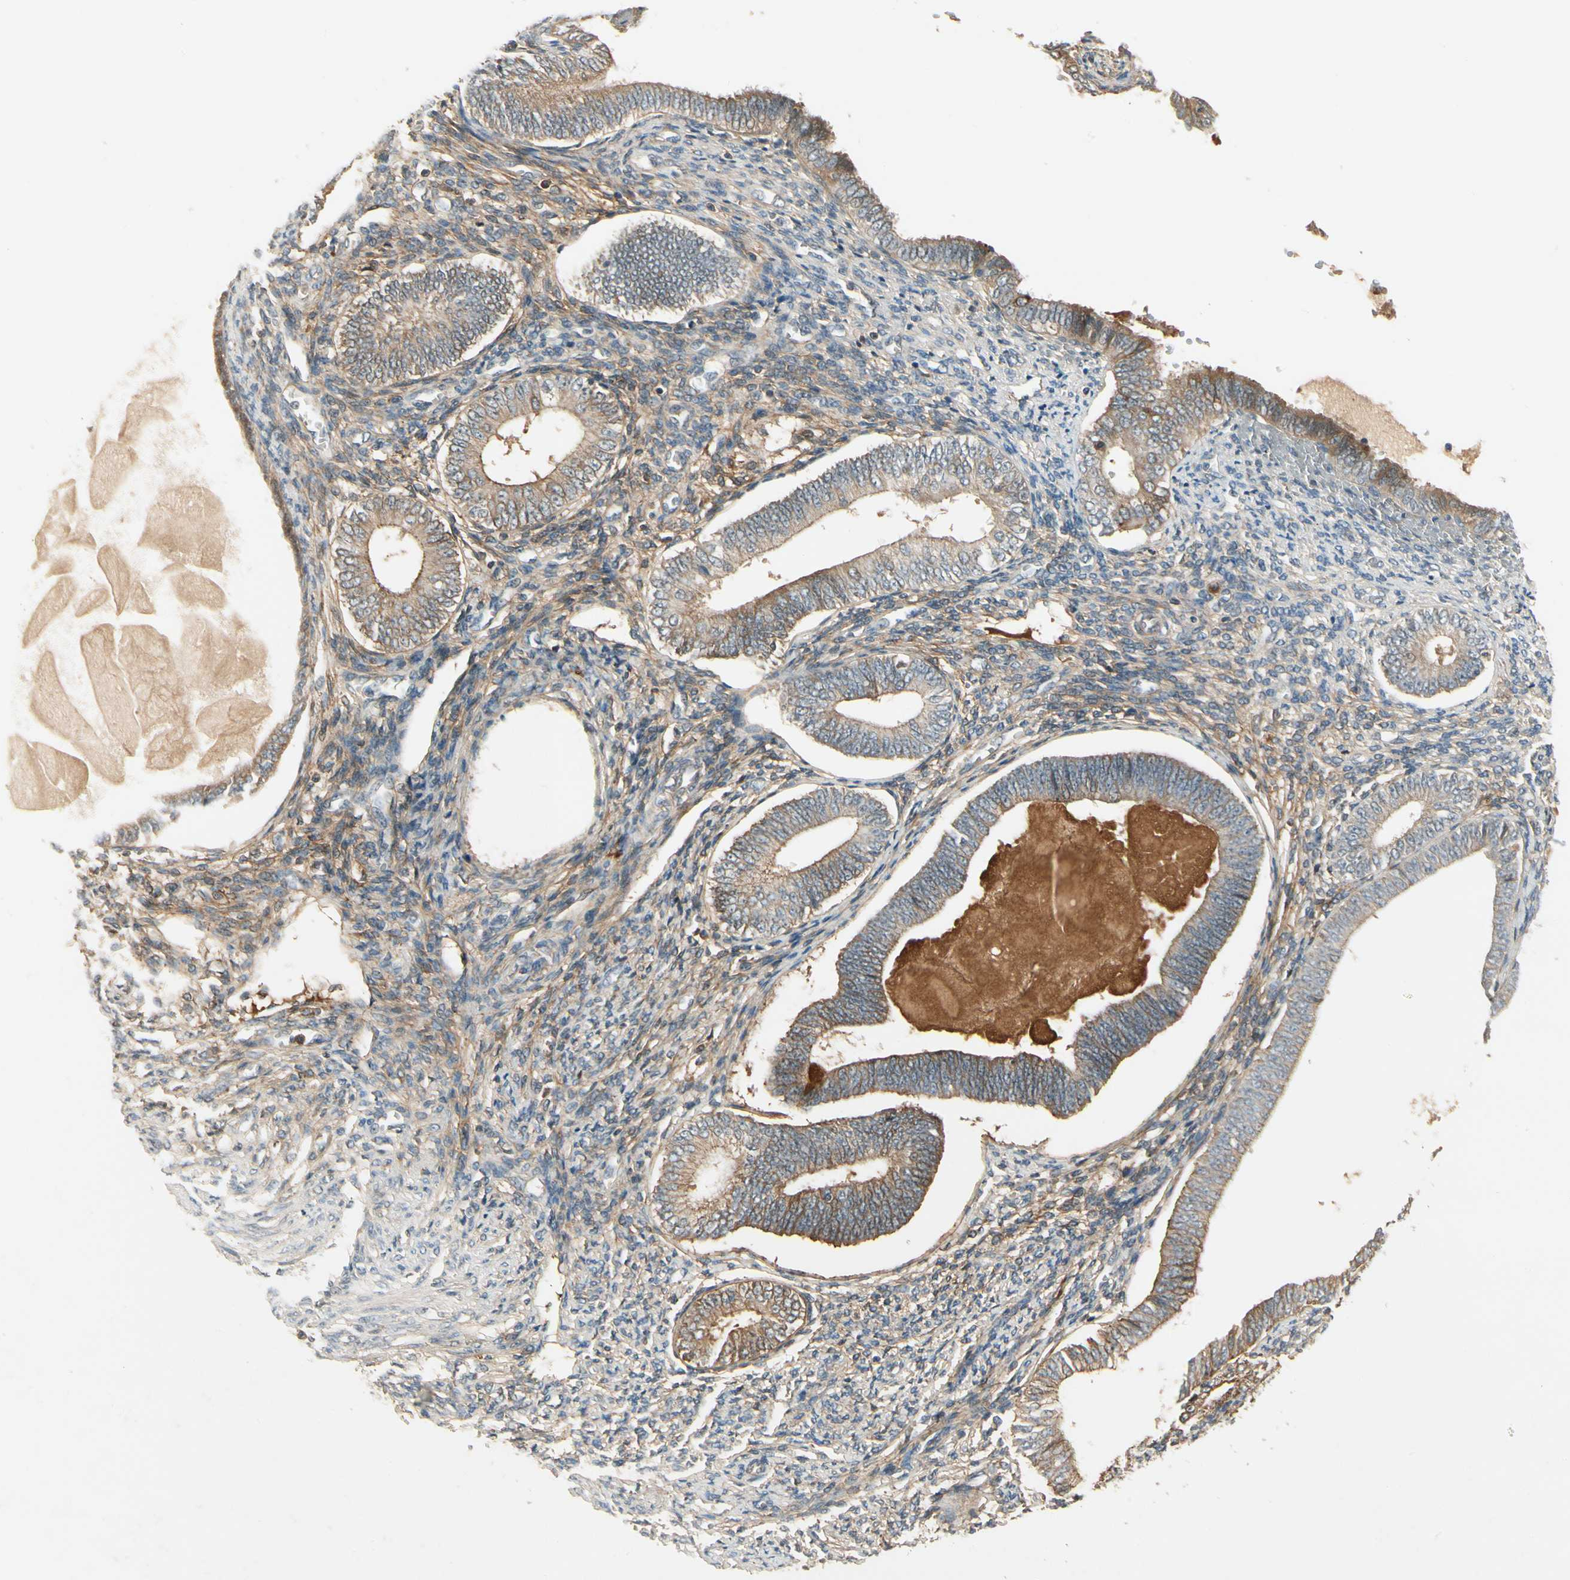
{"staining": {"intensity": "negative", "quantity": "none", "location": "none"}, "tissue": "endometrium", "cell_type": "Cells in endometrial stroma", "image_type": "normal", "snomed": [{"axis": "morphology", "description": "Normal tissue, NOS"}, {"axis": "topography", "description": "Endometrium"}], "caption": "A high-resolution photomicrograph shows immunohistochemistry staining of normal endometrium, which displays no significant positivity in cells in endometrial stroma.", "gene": "EPHB3", "patient": {"sex": "female", "age": 82}}